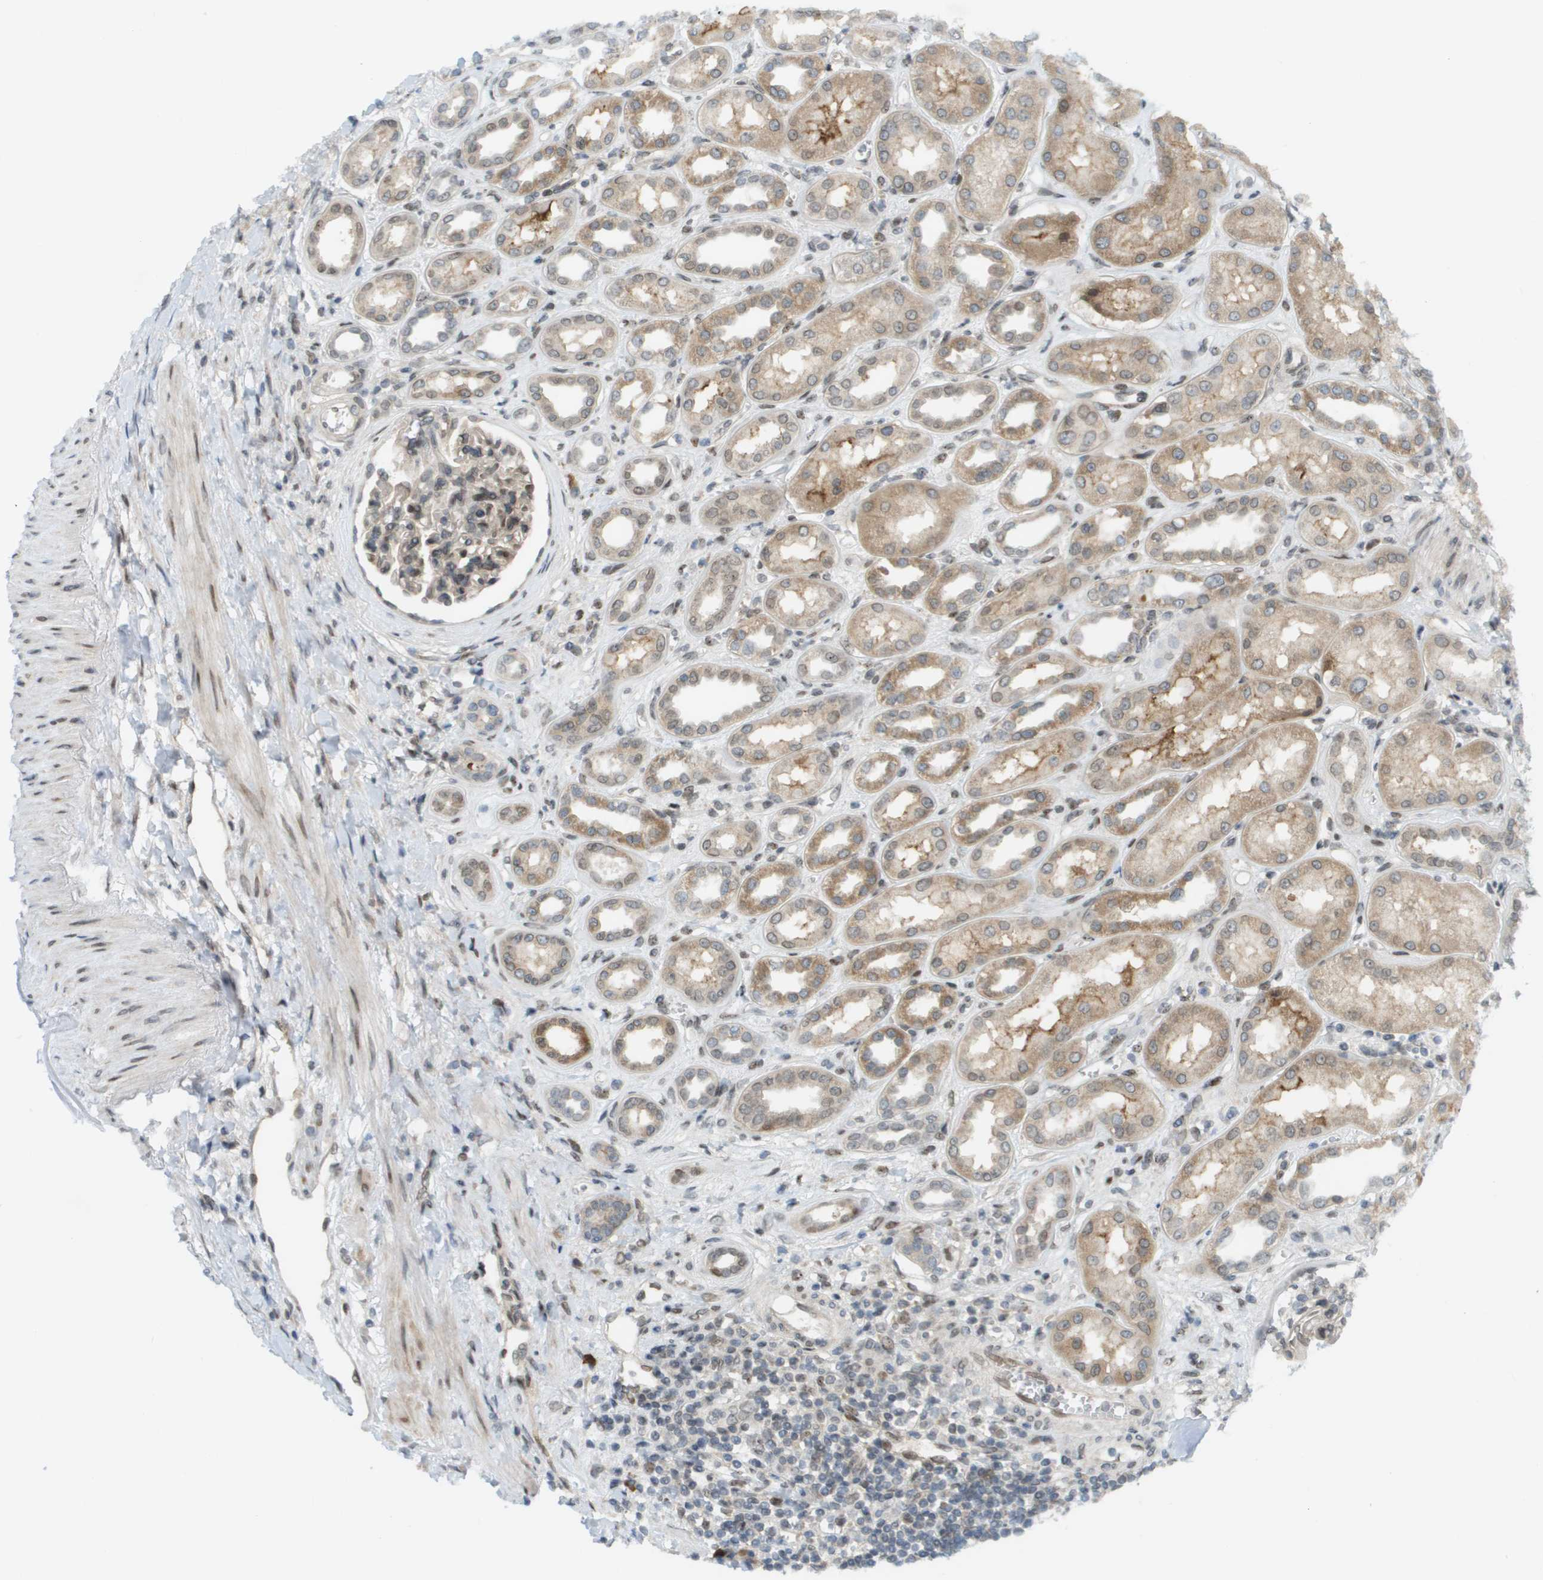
{"staining": {"intensity": "weak", "quantity": ">75%", "location": "cytoplasmic/membranous,nuclear"}, "tissue": "kidney", "cell_type": "Cells in glomeruli", "image_type": "normal", "snomed": [{"axis": "morphology", "description": "Normal tissue, NOS"}, {"axis": "topography", "description": "Kidney"}], "caption": "Immunohistochemical staining of benign human kidney demonstrates weak cytoplasmic/membranous,nuclear protein expression in about >75% of cells in glomeruli.", "gene": "CACNB4", "patient": {"sex": "male", "age": 59}}